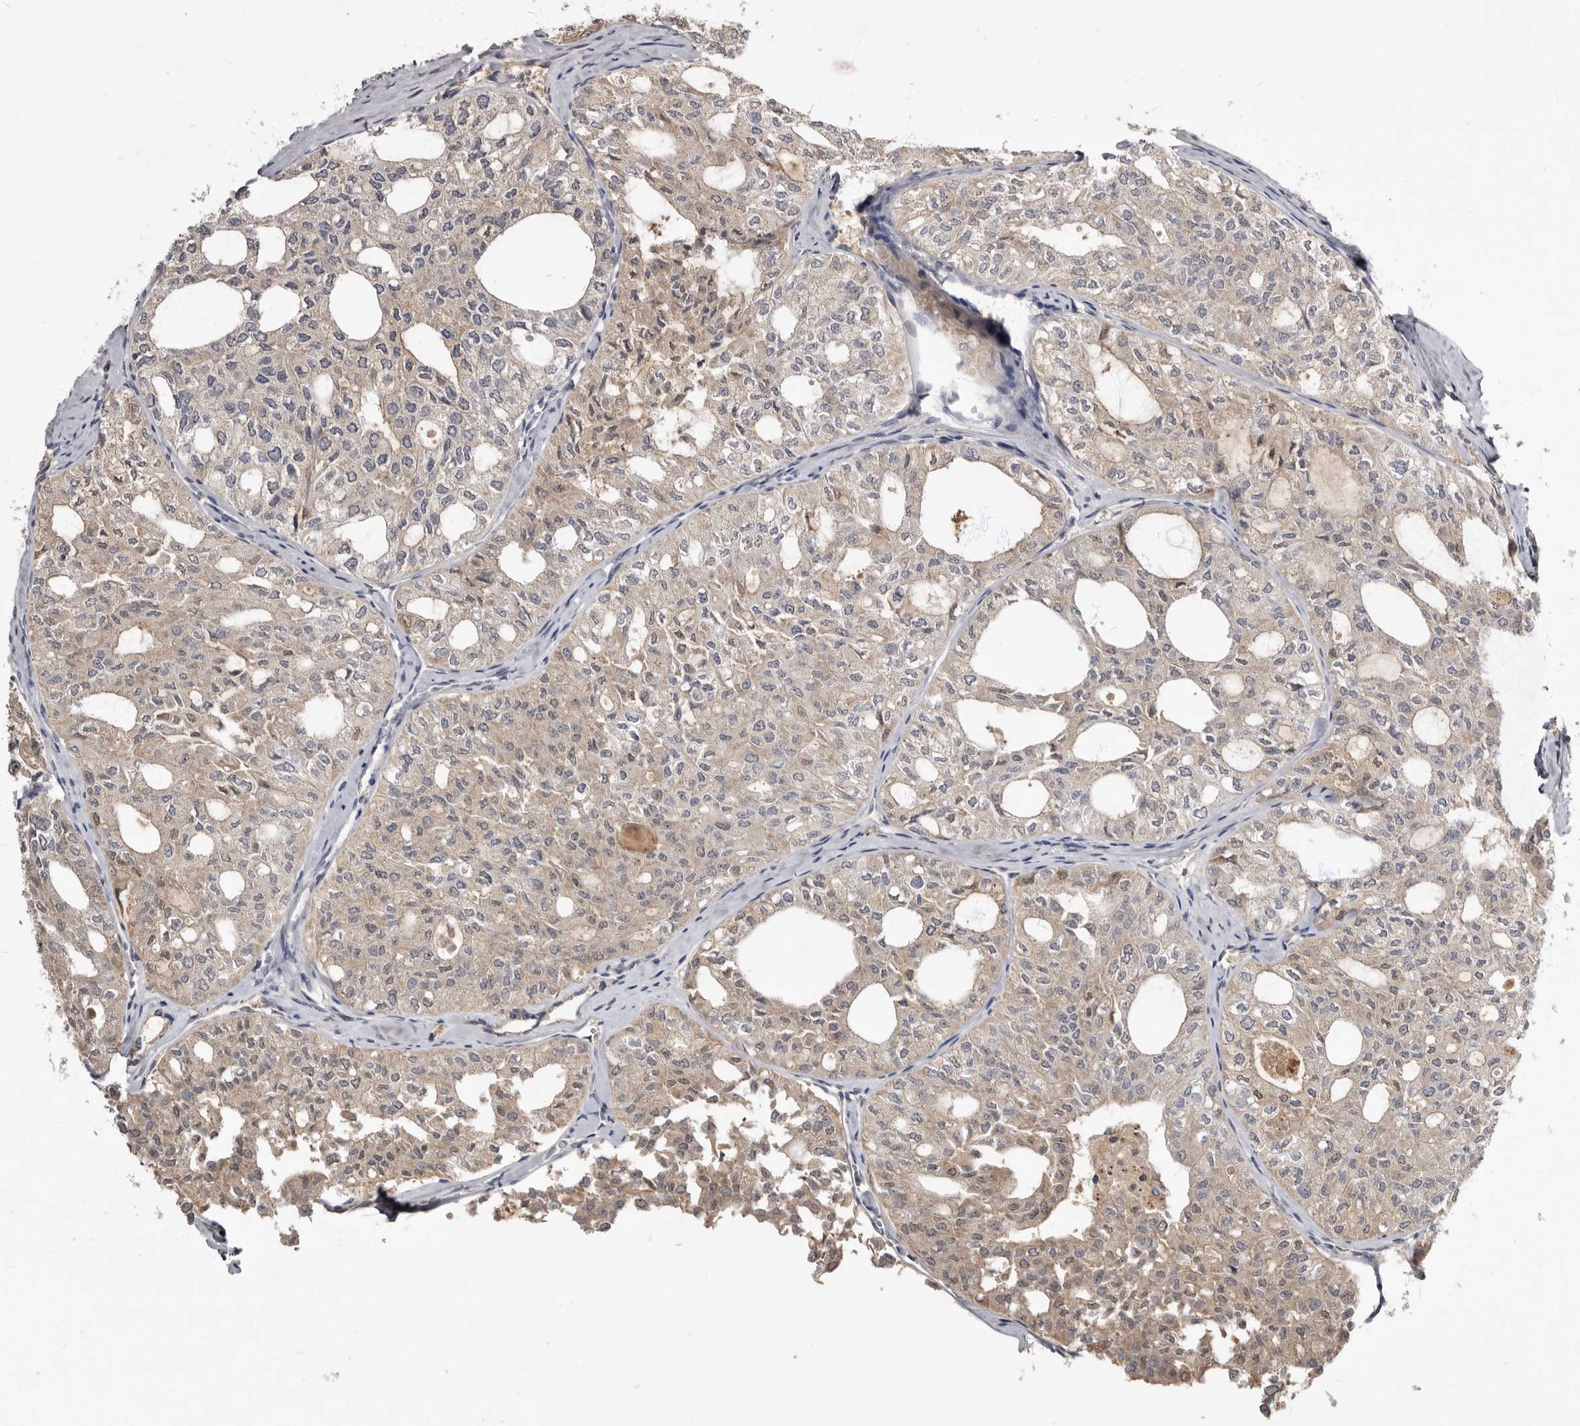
{"staining": {"intensity": "weak", "quantity": ">75%", "location": "cytoplasmic/membranous"}, "tissue": "thyroid cancer", "cell_type": "Tumor cells", "image_type": "cancer", "snomed": [{"axis": "morphology", "description": "Follicular adenoma carcinoma, NOS"}, {"axis": "topography", "description": "Thyroid gland"}], "caption": "Weak cytoplasmic/membranous positivity is identified in approximately >75% of tumor cells in thyroid cancer.", "gene": "TTC39A", "patient": {"sex": "male", "age": 75}}